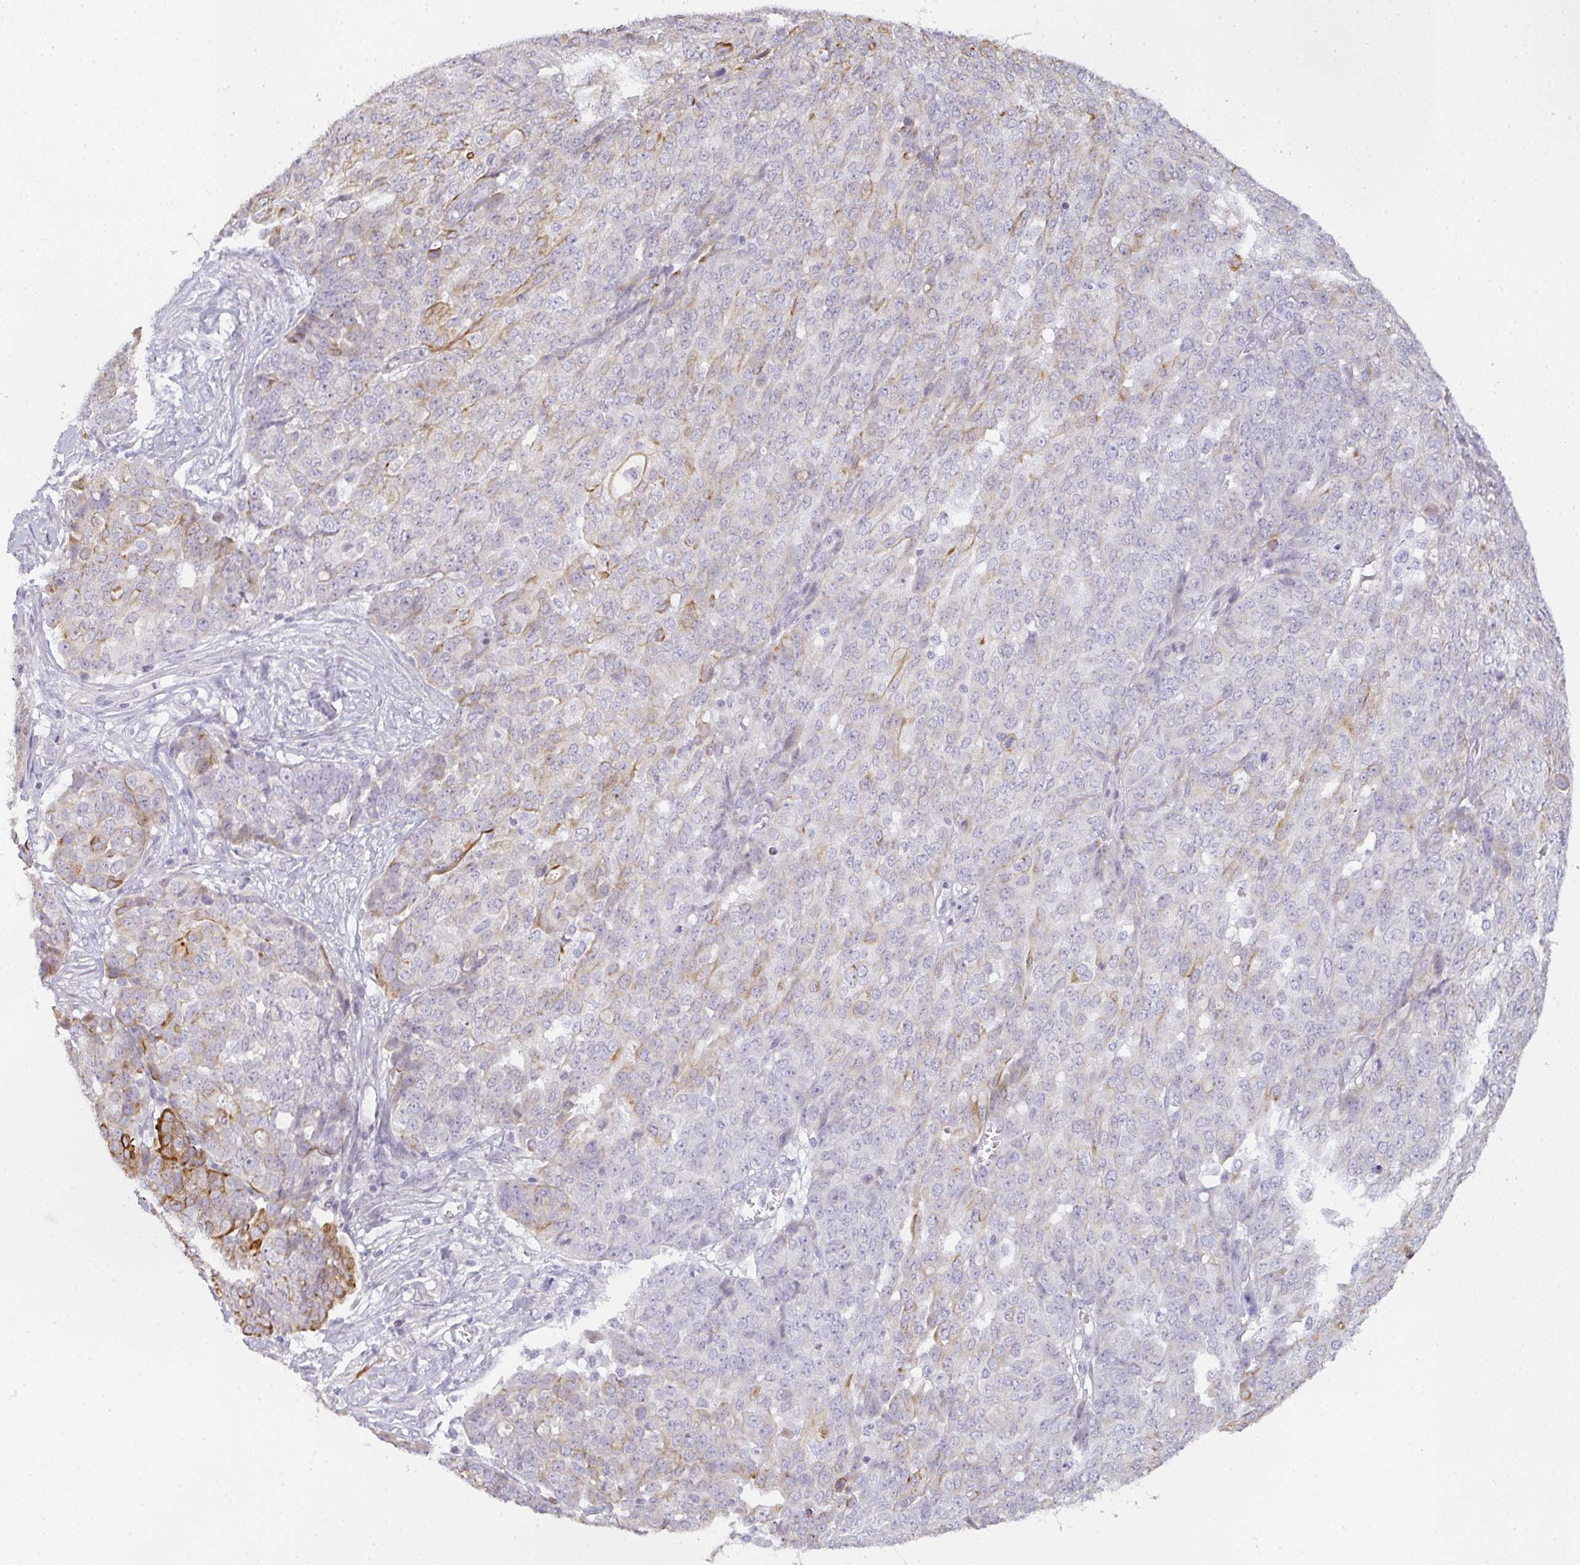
{"staining": {"intensity": "moderate", "quantity": "<25%", "location": "cytoplasmic/membranous"}, "tissue": "ovarian cancer", "cell_type": "Tumor cells", "image_type": "cancer", "snomed": [{"axis": "morphology", "description": "Cystadenocarcinoma, serous, NOS"}, {"axis": "topography", "description": "Soft tissue"}, {"axis": "topography", "description": "Ovary"}], "caption": "A brown stain labels moderate cytoplasmic/membranous positivity of a protein in ovarian serous cystadenocarcinoma tumor cells. The staining was performed using DAB to visualize the protein expression in brown, while the nuclei were stained in blue with hematoxylin (Magnification: 20x).", "gene": "SIRPB2", "patient": {"sex": "female", "age": 57}}